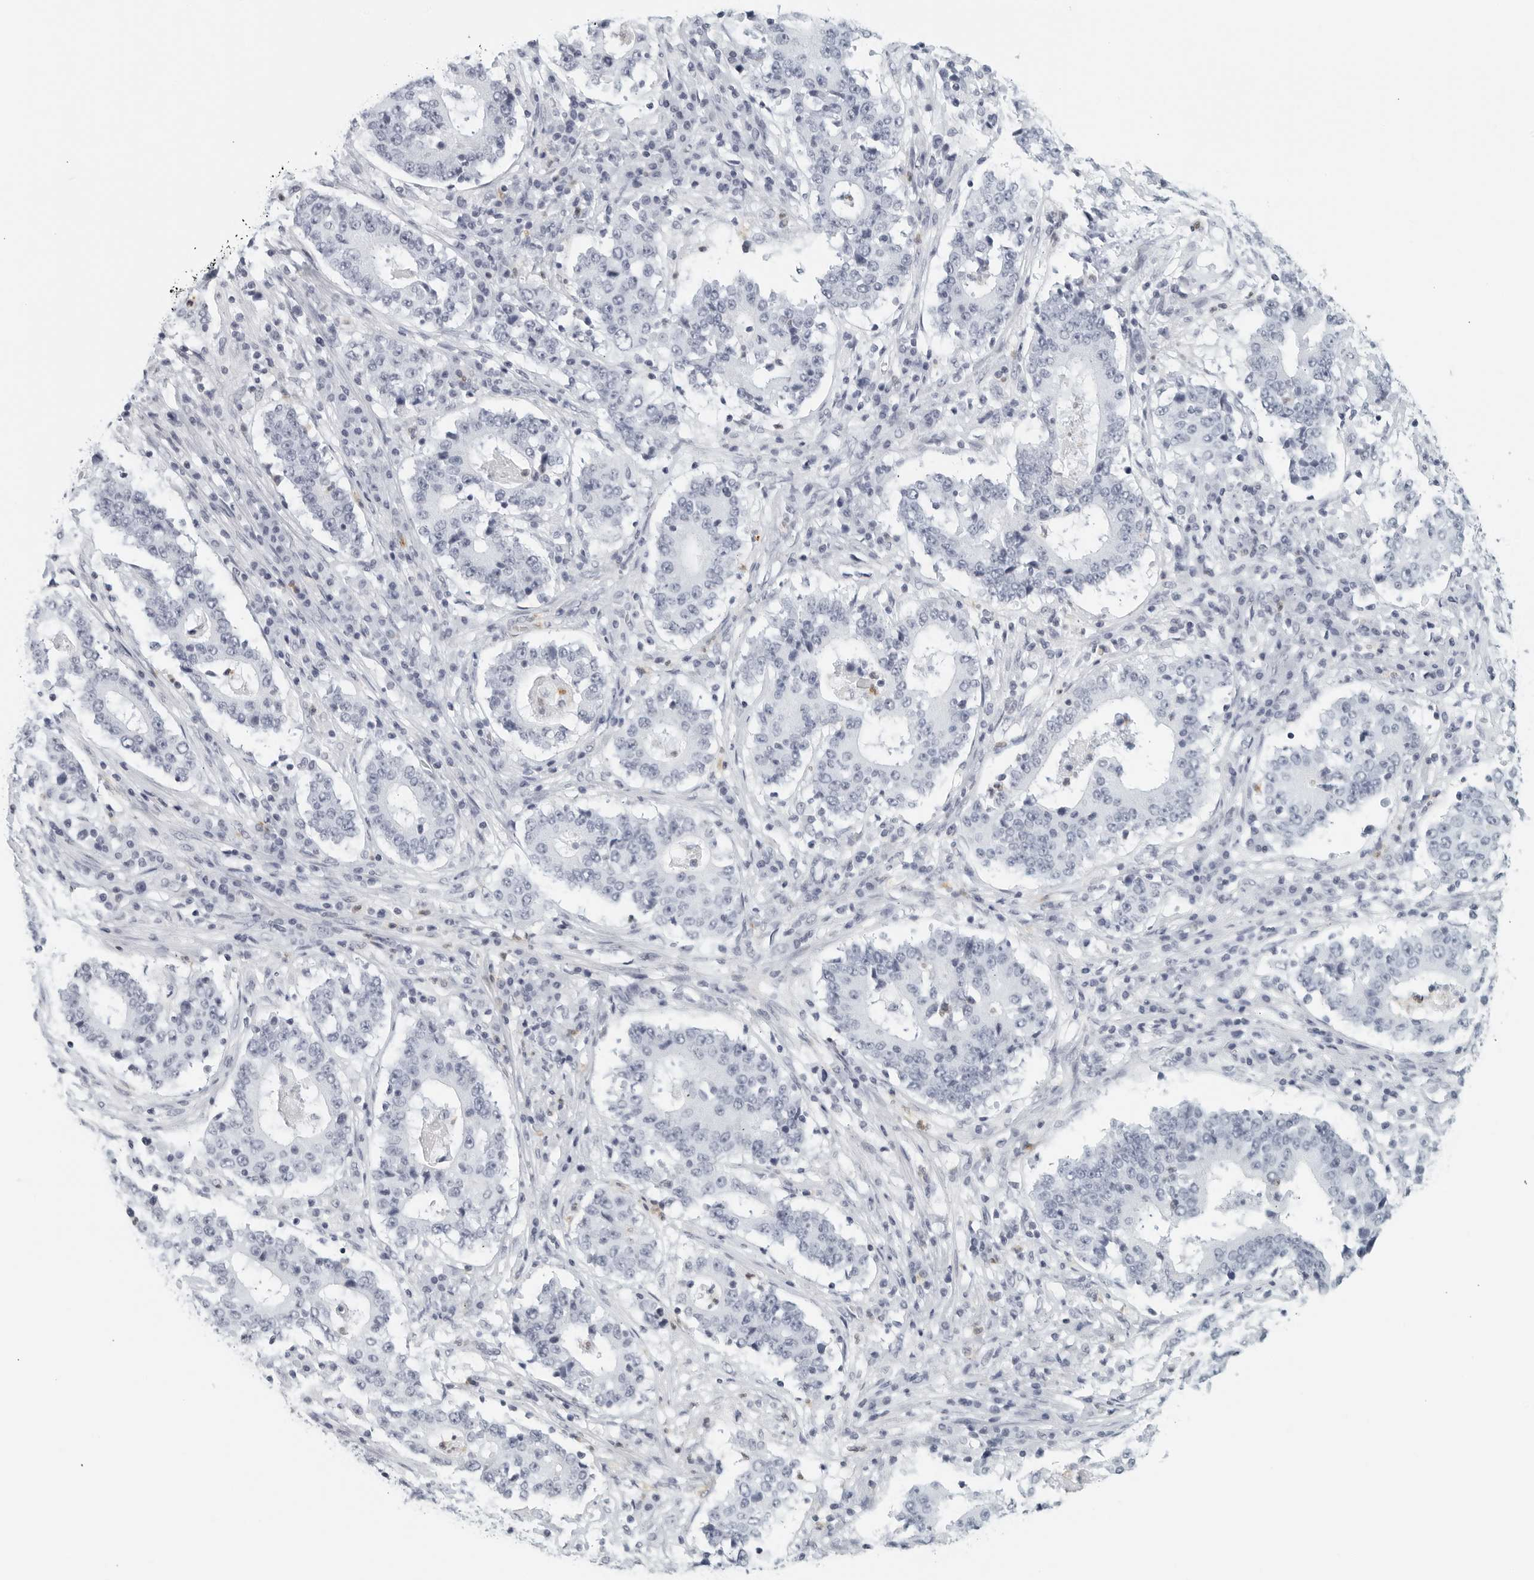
{"staining": {"intensity": "negative", "quantity": "none", "location": "none"}, "tissue": "stomach cancer", "cell_type": "Tumor cells", "image_type": "cancer", "snomed": [{"axis": "morphology", "description": "Adenocarcinoma, NOS"}, {"axis": "topography", "description": "Stomach"}], "caption": "There is no significant expression in tumor cells of stomach cancer (adenocarcinoma).", "gene": "KLK7", "patient": {"sex": "male", "age": 59}}